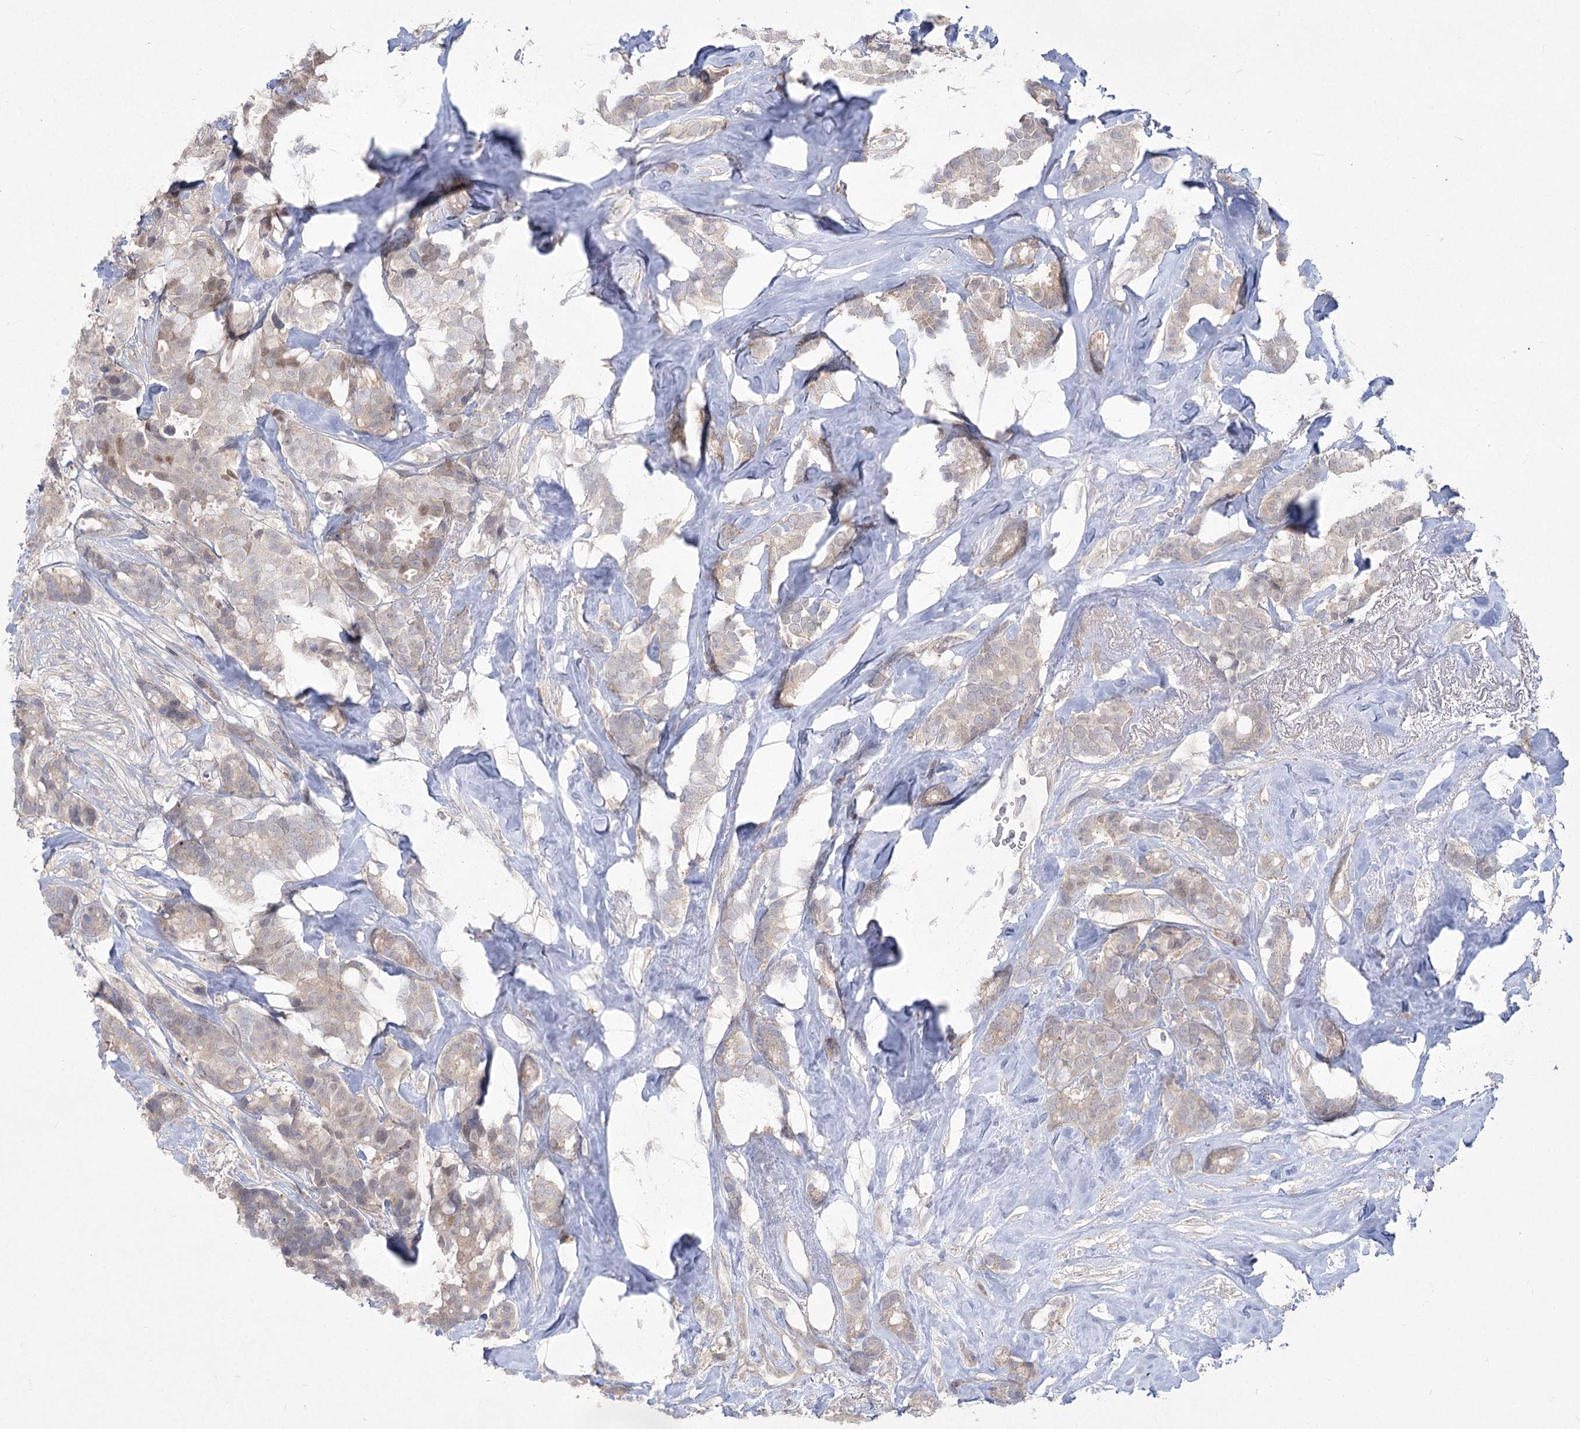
{"staining": {"intensity": "weak", "quantity": "25%-75%", "location": "nuclear"}, "tissue": "breast cancer", "cell_type": "Tumor cells", "image_type": "cancer", "snomed": [{"axis": "morphology", "description": "Duct carcinoma"}, {"axis": "topography", "description": "Breast"}], "caption": "Brown immunohistochemical staining in breast cancer (invasive ductal carcinoma) reveals weak nuclear expression in approximately 25%-75% of tumor cells.", "gene": "CAMTA1", "patient": {"sex": "female", "age": 40}}